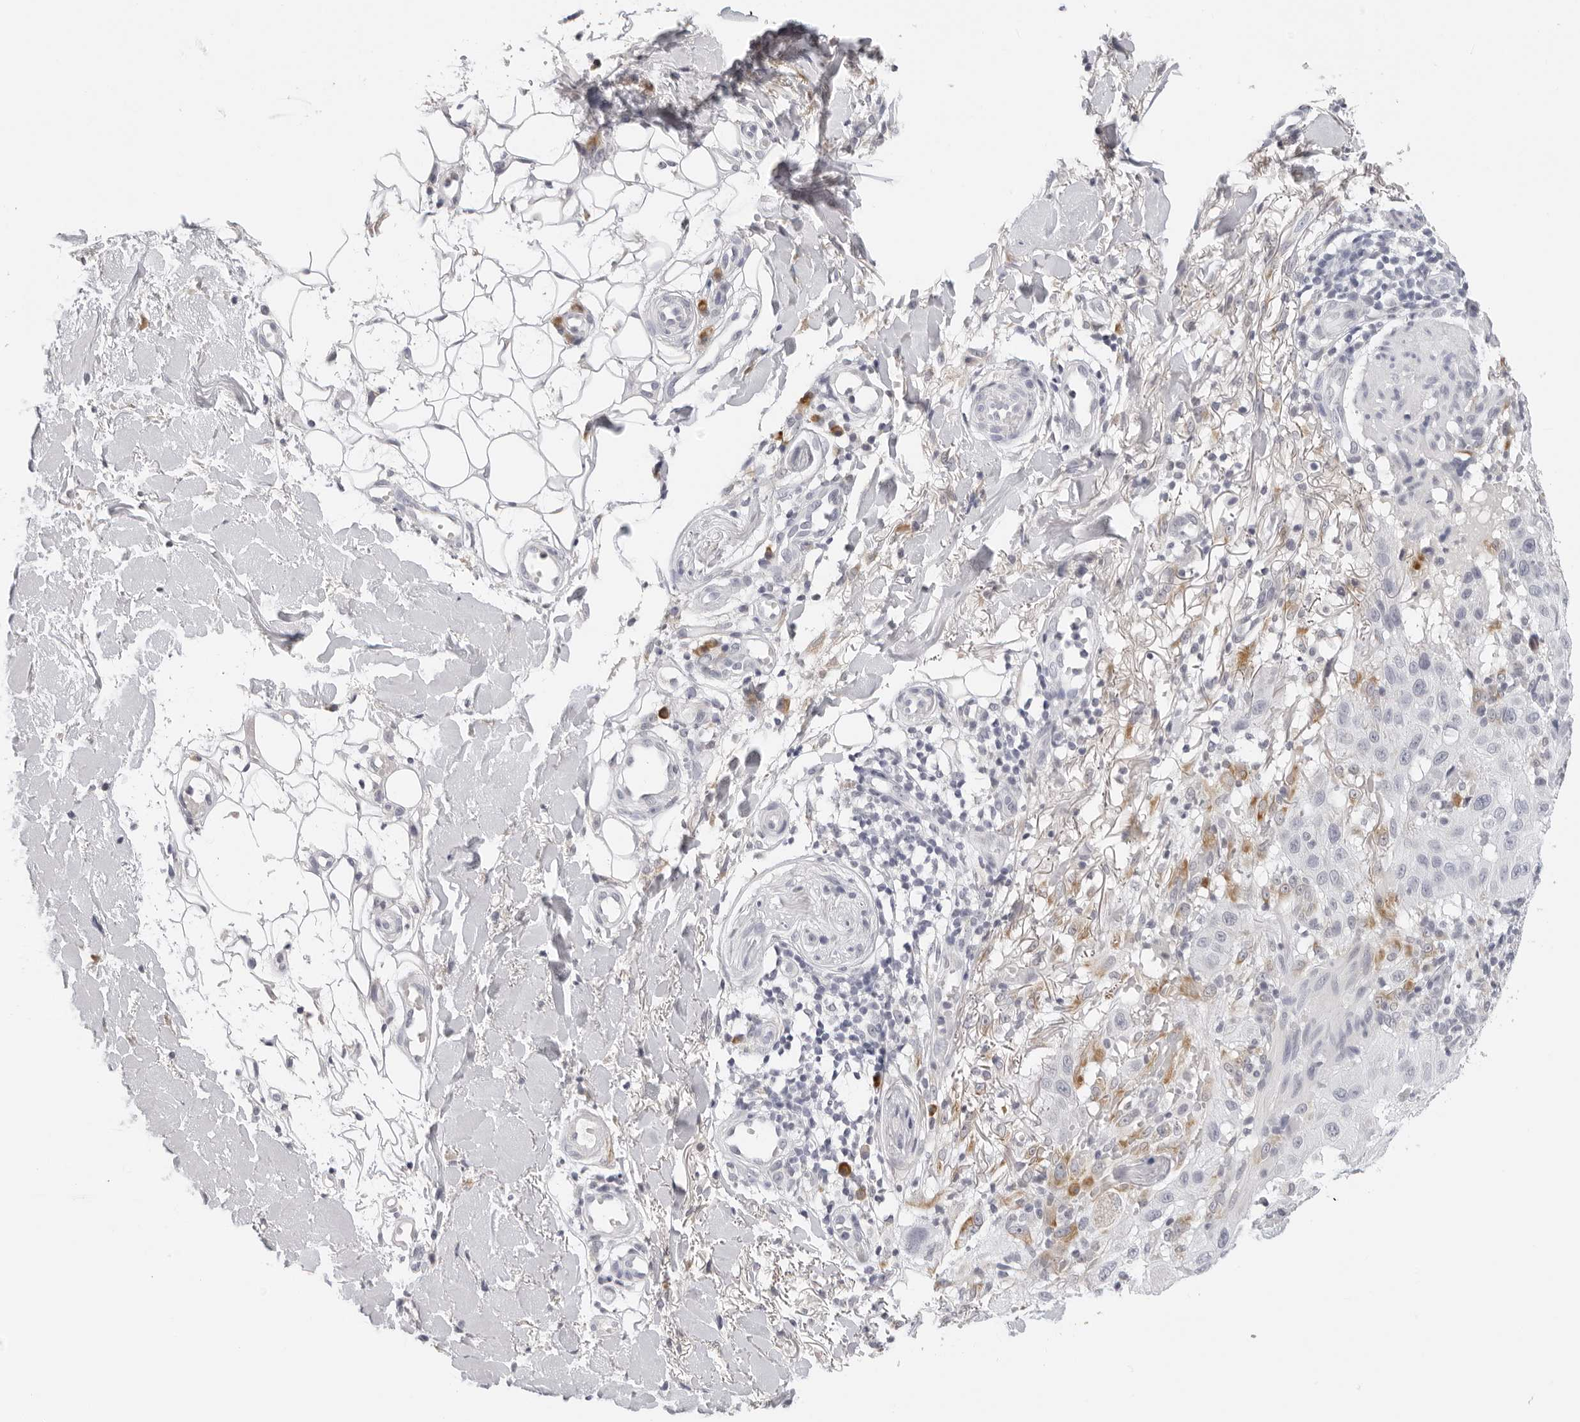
{"staining": {"intensity": "negative", "quantity": "none", "location": "none"}, "tissue": "skin cancer", "cell_type": "Tumor cells", "image_type": "cancer", "snomed": [{"axis": "morphology", "description": "Normal tissue, NOS"}, {"axis": "morphology", "description": "Squamous cell carcinoma, NOS"}, {"axis": "topography", "description": "Skin"}], "caption": "Photomicrograph shows no significant protein staining in tumor cells of skin squamous cell carcinoma.", "gene": "EDN2", "patient": {"sex": "female", "age": 96}}